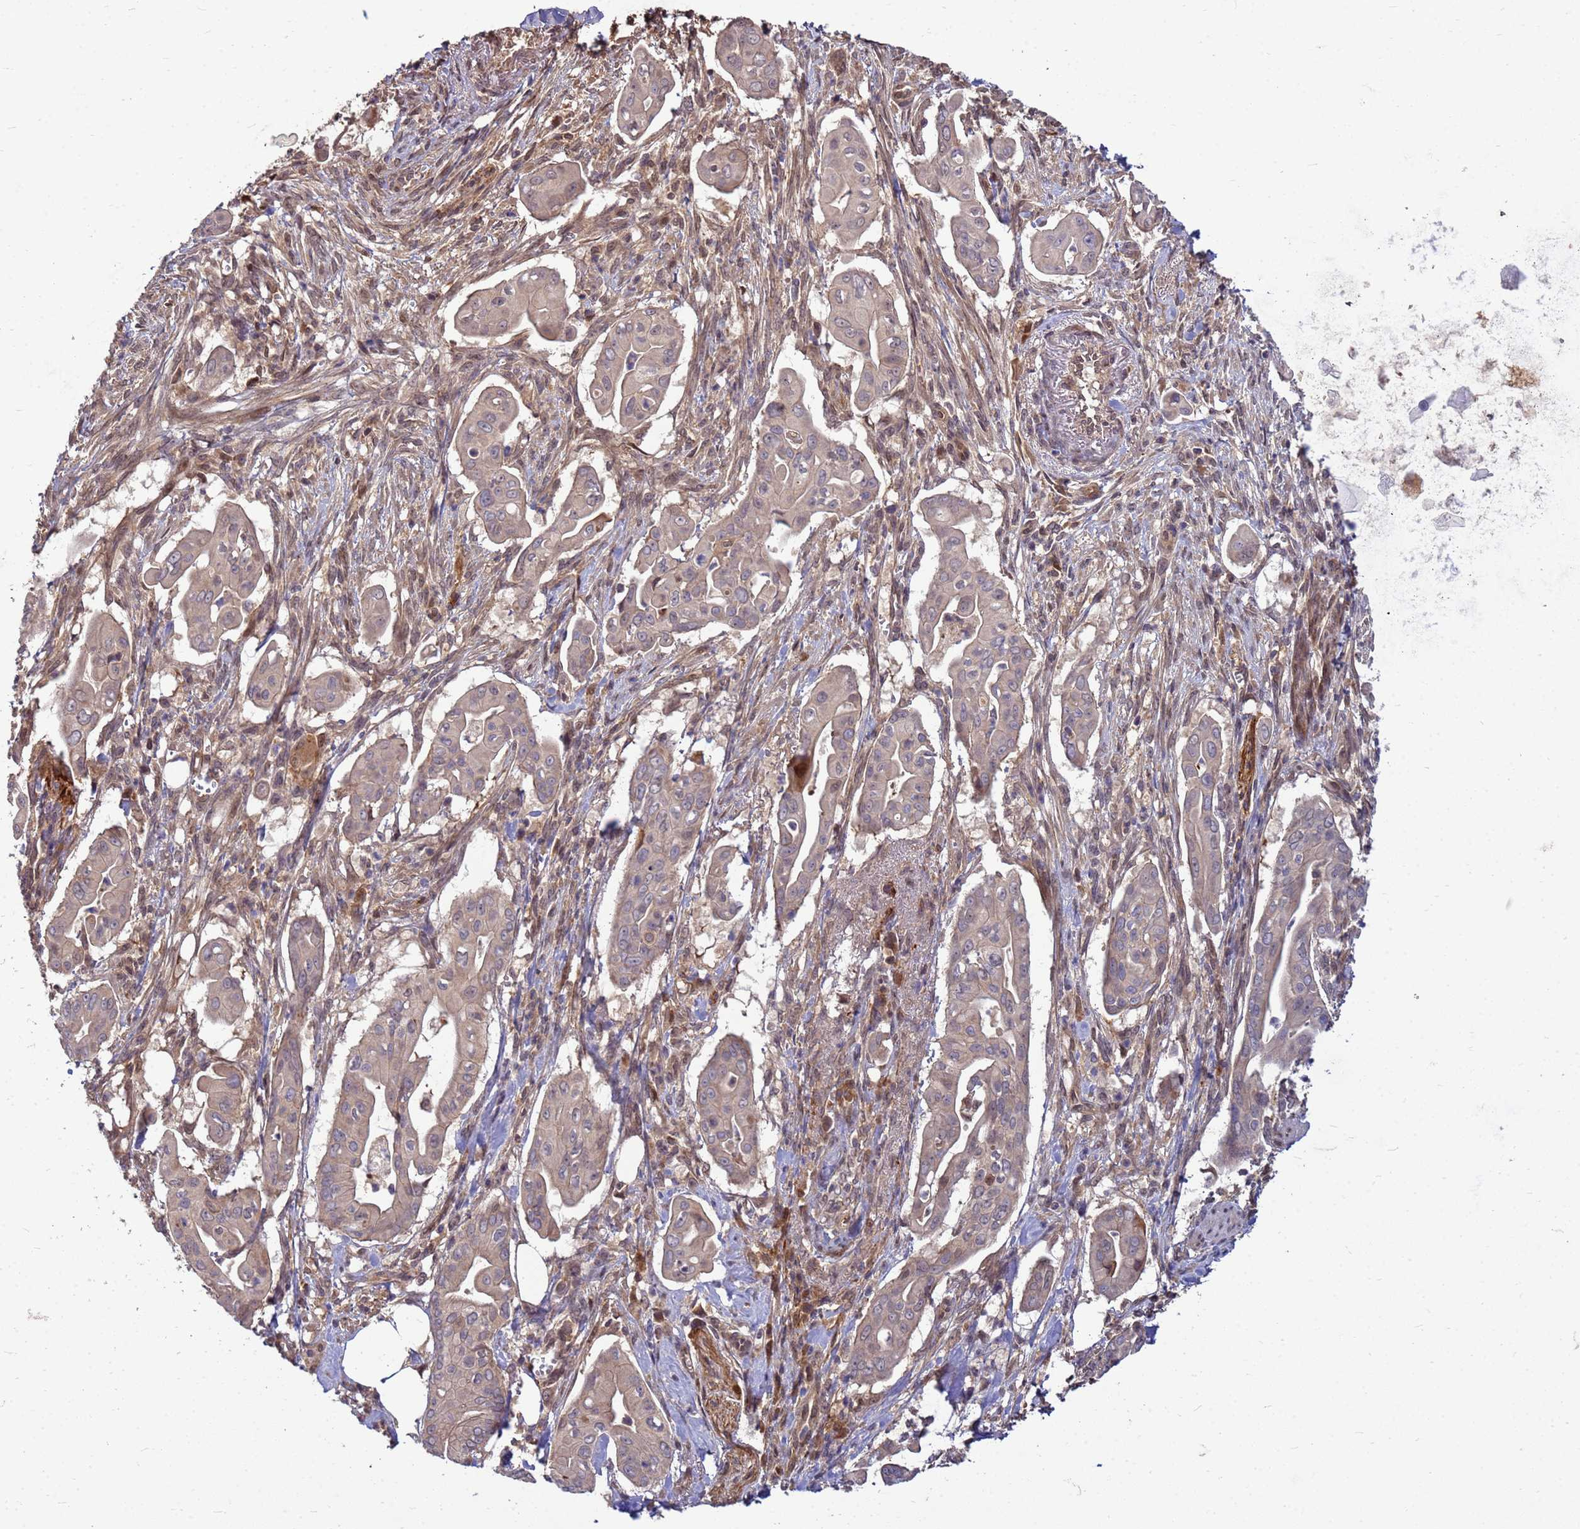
{"staining": {"intensity": "weak", "quantity": "25%-75%", "location": "cytoplasmic/membranous"}, "tissue": "pancreatic cancer", "cell_type": "Tumor cells", "image_type": "cancer", "snomed": [{"axis": "morphology", "description": "Adenocarcinoma, NOS"}, {"axis": "topography", "description": "Pancreas"}], "caption": "High-power microscopy captured an IHC micrograph of adenocarcinoma (pancreatic), revealing weak cytoplasmic/membranous staining in about 25%-75% of tumor cells. Using DAB (3,3'-diaminobenzidine) (brown) and hematoxylin (blue) stains, captured at high magnification using brightfield microscopy.", "gene": "DUS4L", "patient": {"sex": "male", "age": 71}}